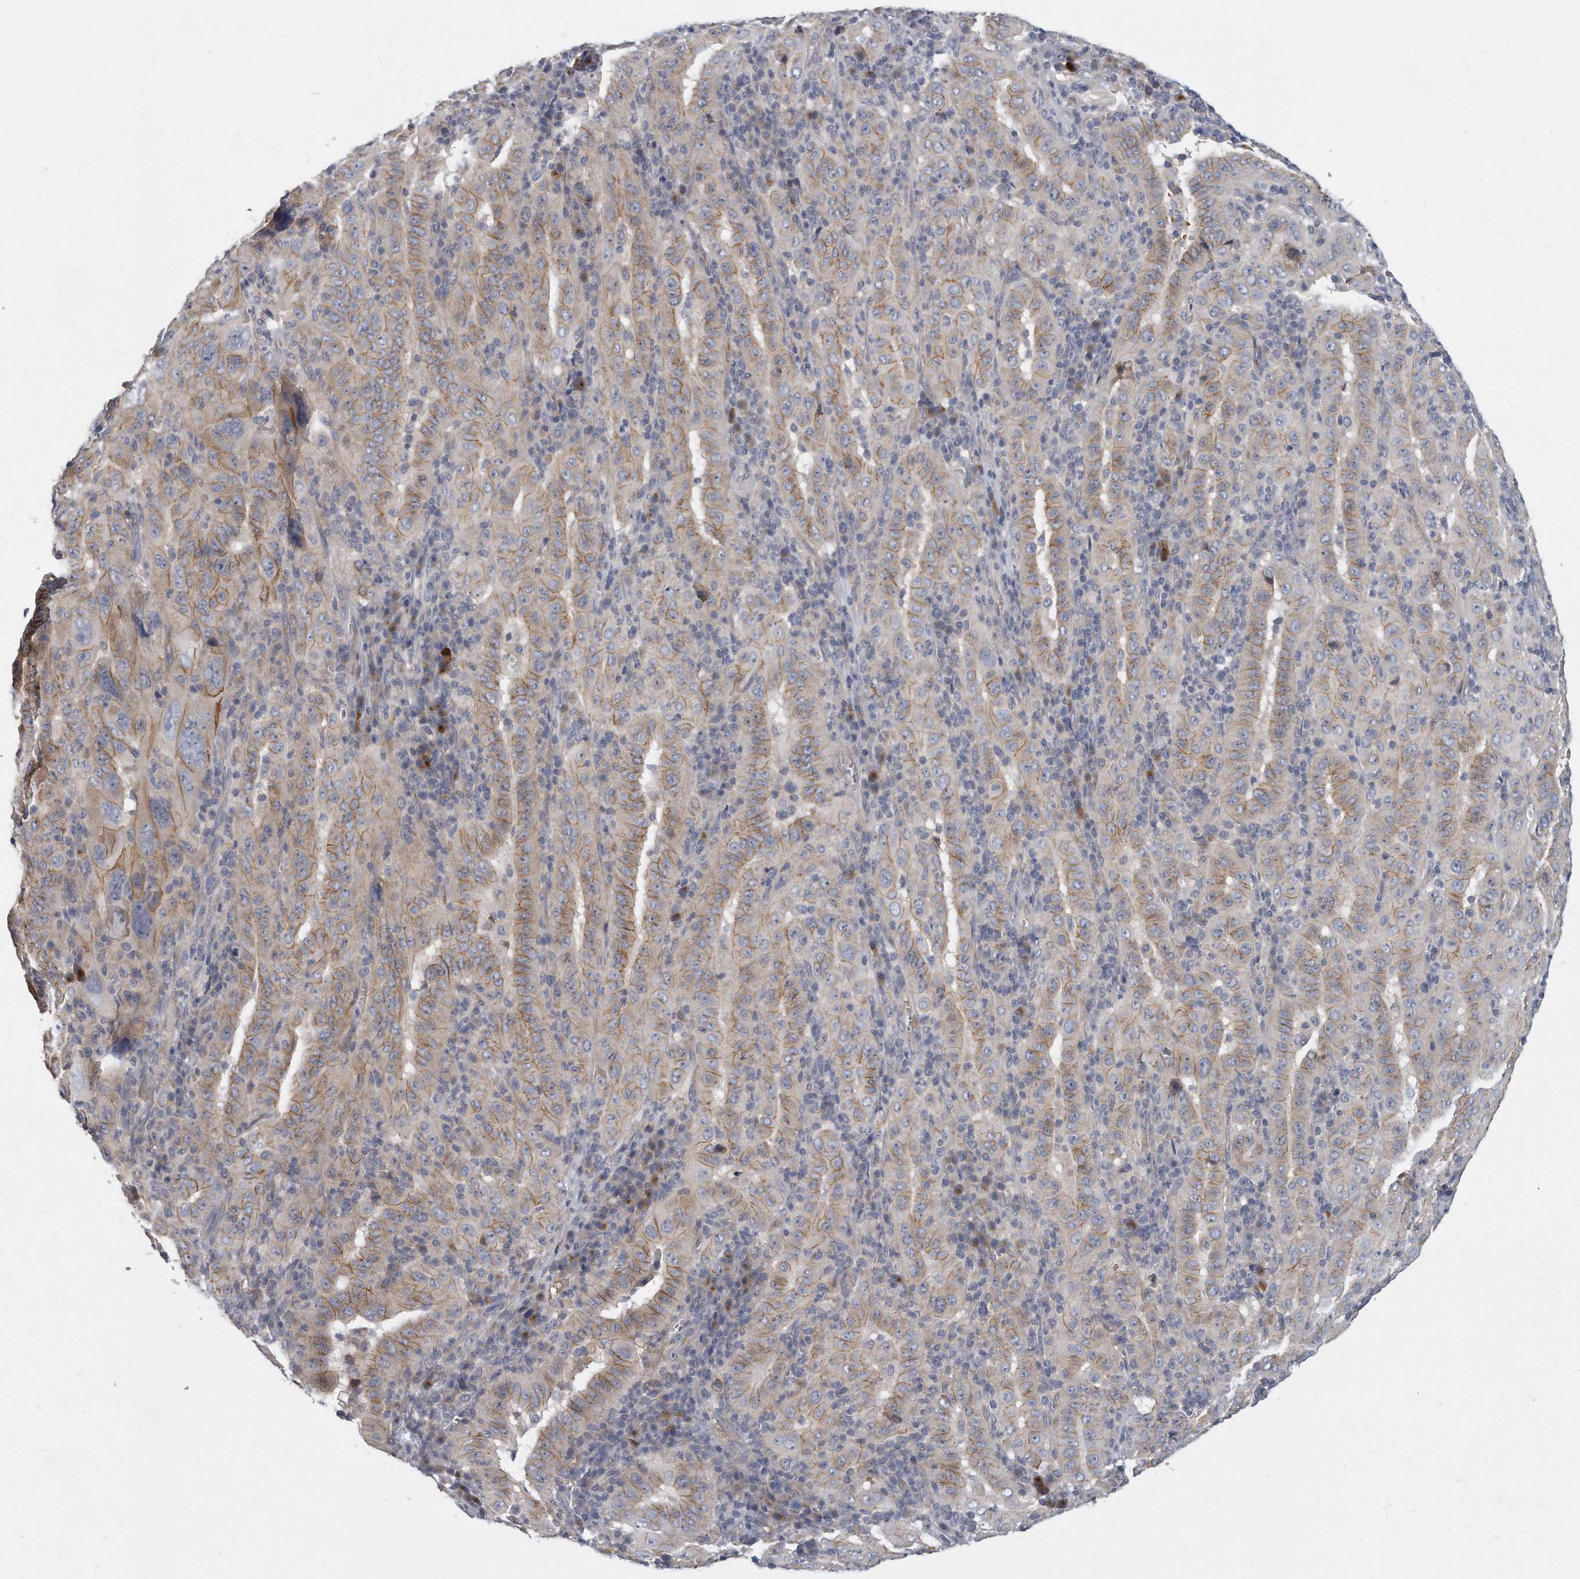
{"staining": {"intensity": "moderate", "quantity": "25%-75%", "location": "cytoplasmic/membranous"}, "tissue": "pancreatic cancer", "cell_type": "Tumor cells", "image_type": "cancer", "snomed": [{"axis": "morphology", "description": "Adenocarcinoma, NOS"}, {"axis": "topography", "description": "Pancreas"}], "caption": "Pancreatic cancer stained with immunohistochemistry demonstrates moderate cytoplasmic/membranous expression in about 25%-75% of tumor cells.", "gene": "PLEKHA6", "patient": {"sex": "male", "age": 63}}